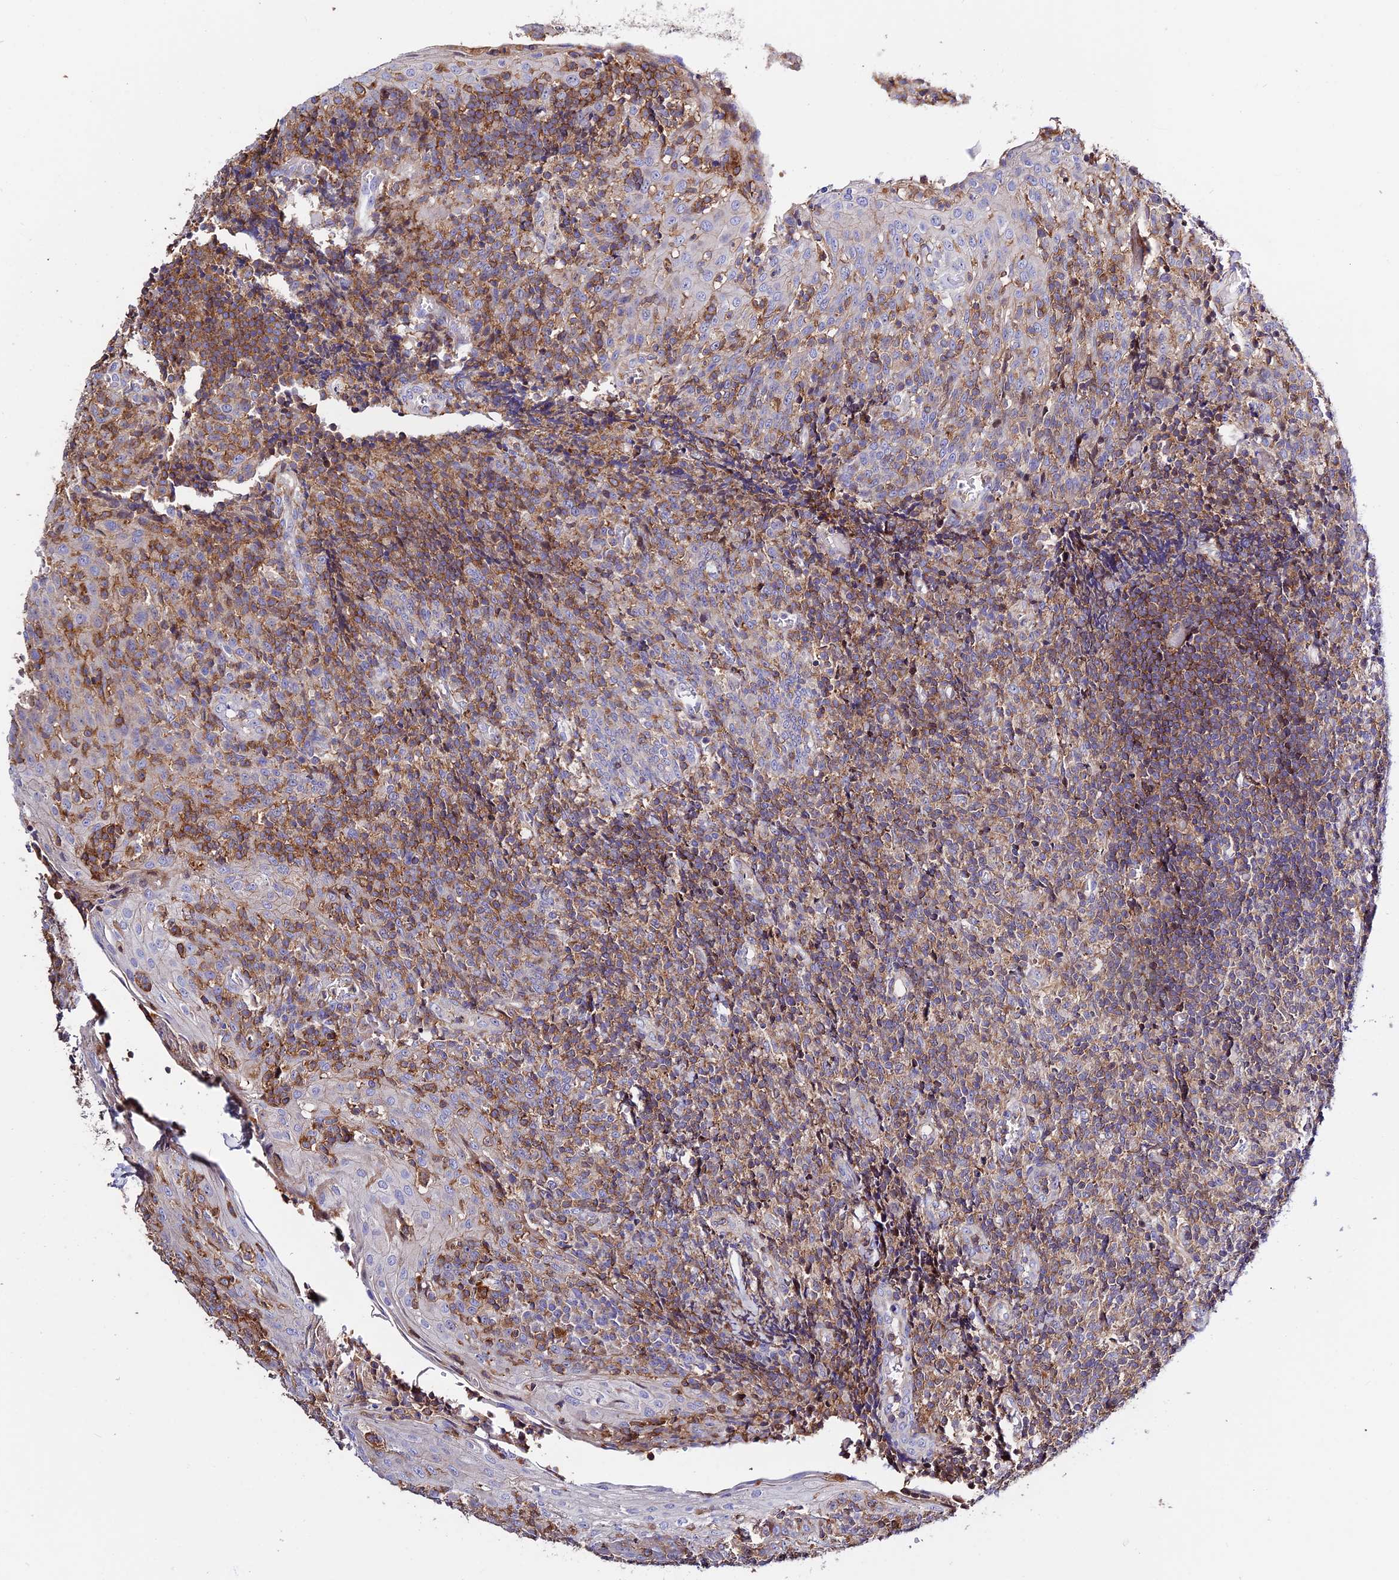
{"staining": {"intensity": "weak", "quantity": "25%-75%", "location": "cytoplasmic/membranous"}, "tissue": "tonsil", "cell_type": "Germinal center cells", "image_type": "normal", "snomed": [{"axis": "morphology", "description": "Normal tissue, NOS"}, {"axis": "topography", "description": "Tonsil"}], "caption": "About 25%-75% of germinal center cells in benign human tonsil reveal weak cytoplasmic/membranous protein expression as visualized by brown immunohistochemical staining.", "gene": "PRIM1", "patient": {"sex": "female", "age": 19}}